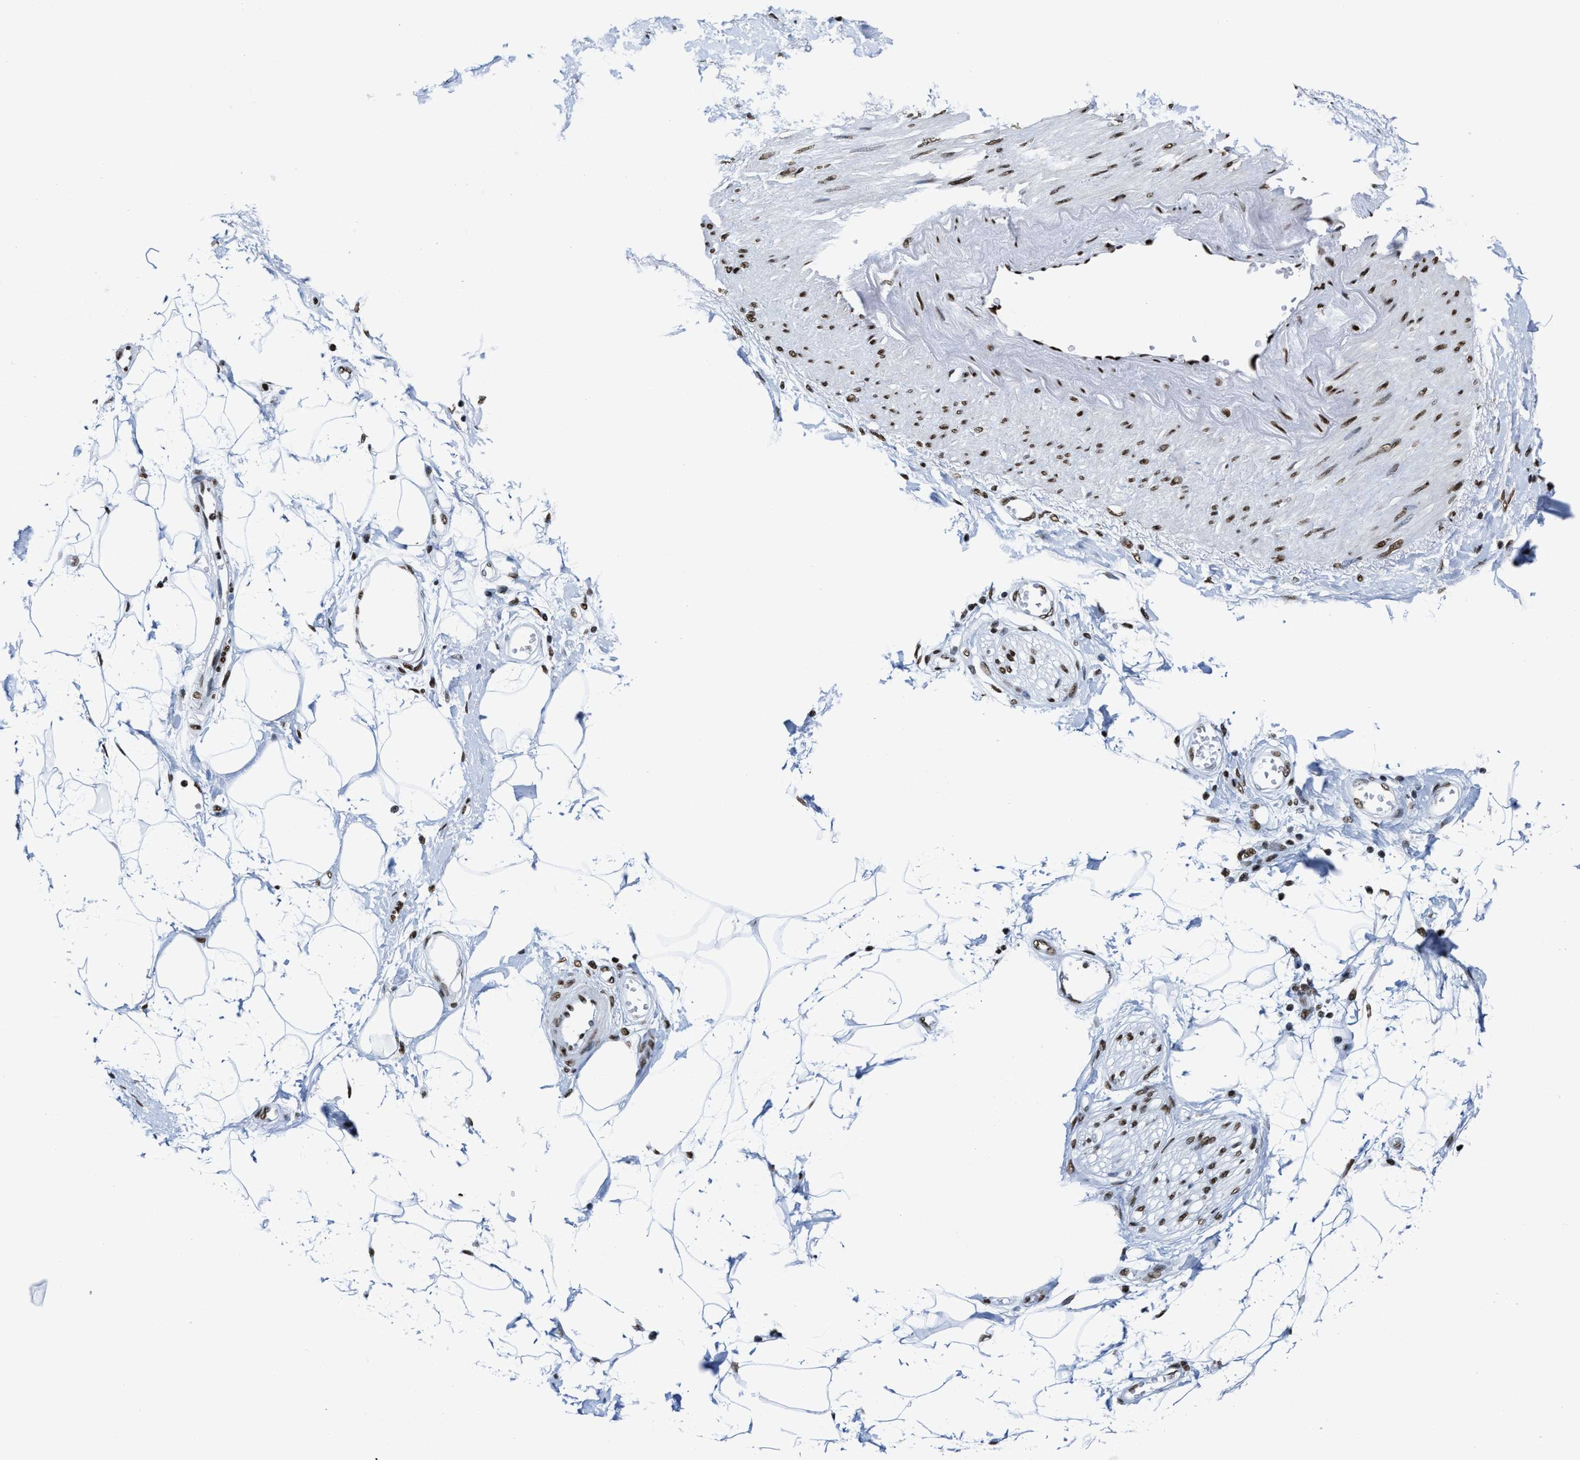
{"staining": {"intensity": "moderate", "quantity": ">75%", "location": "nuclear"}, "tissue": "adipose tissue", "cell_type": "Adipocytes", "image_type": "normal", "snomed": [{"axis": "morphology", "description": "Normal tissue, NOS"}, {"axis": "morphology", "description": "Adenocarcinoma, NOS"}, {"axis": "topography", "description": "Duodenum"}, {"axis": "topography", "description": "Peripheral nerve tissue"}], "caption": "Immunohistochemistry (IHC) of unremarkable adipose tissue demonstrates medium levels of moderate nuclear expression in about >75% of adipocytes. Using DAB (3,3'-diaminobenzidine) (brown) and hematoxylin (blue) stains, captured at high magnification using brightfield microscopy.", "gene": "SMARCC2", "patient": {"sex": "female", "age": 60}}